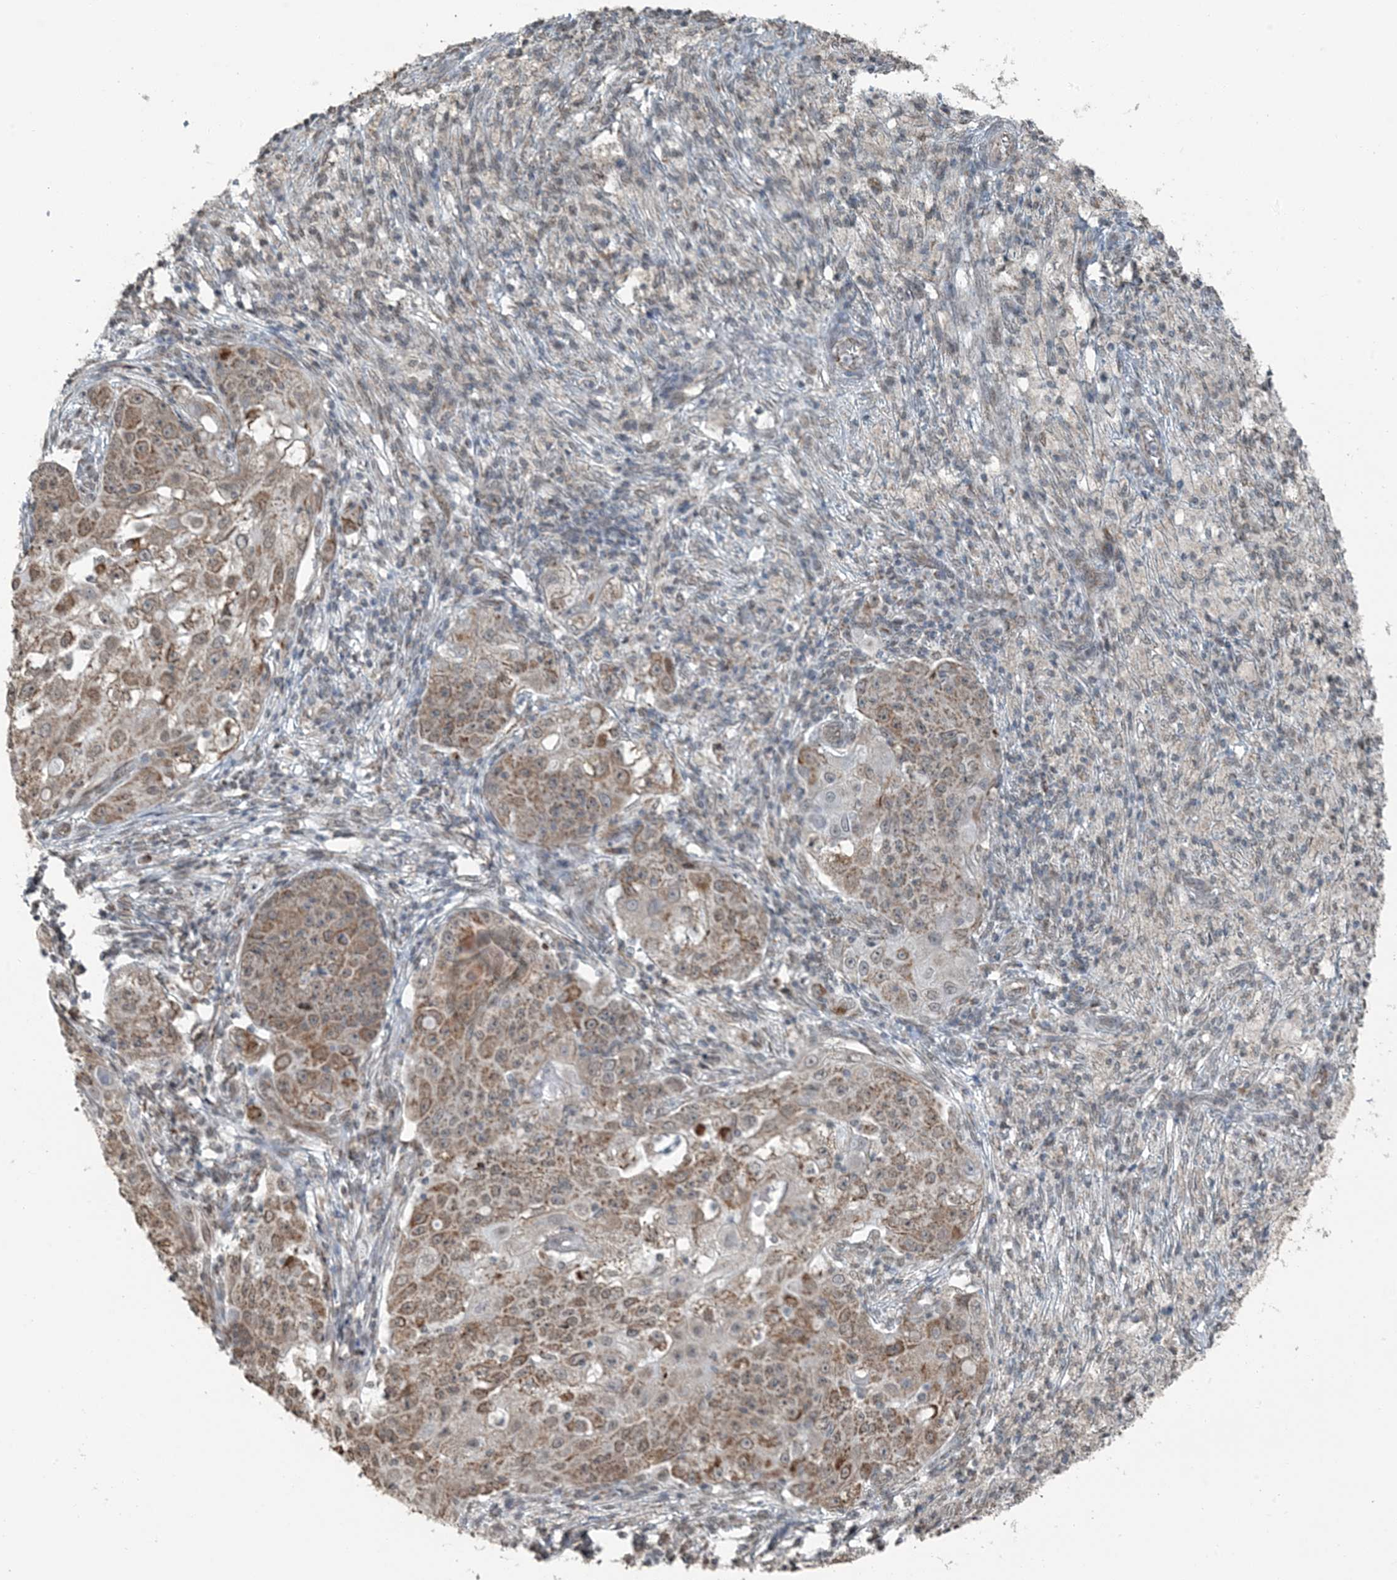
{"staining": {"intensity": "moderate", "quantity": ">75%", "location": "cytoplasmic/membranous"}, "tissue": "ovarian cancer", "cell_type": "Tumor cells", "image_type": "cancer", "snomed": [{"axis": "morphology", "description": "Carcinoma, endometroid"}, {"axis": "topography", "description": "Ovary"}], "caption": "Immunohistochemistry (IHC) staining of ovarian endometroid carcinoma, which reveals medium levels of moderate cytoplasmic/membranous expression in about >75% of tumor cells indicating moderate cytoplasmic/membranous protein staining. The staining was performed using DAB (3,3'-diaminobenzidine) (brown) for protein detection and nuclei were counterstained in hematoxylin (blue).", "gene": "PILRB", "patient": {"sex": "female", "age": 42}}